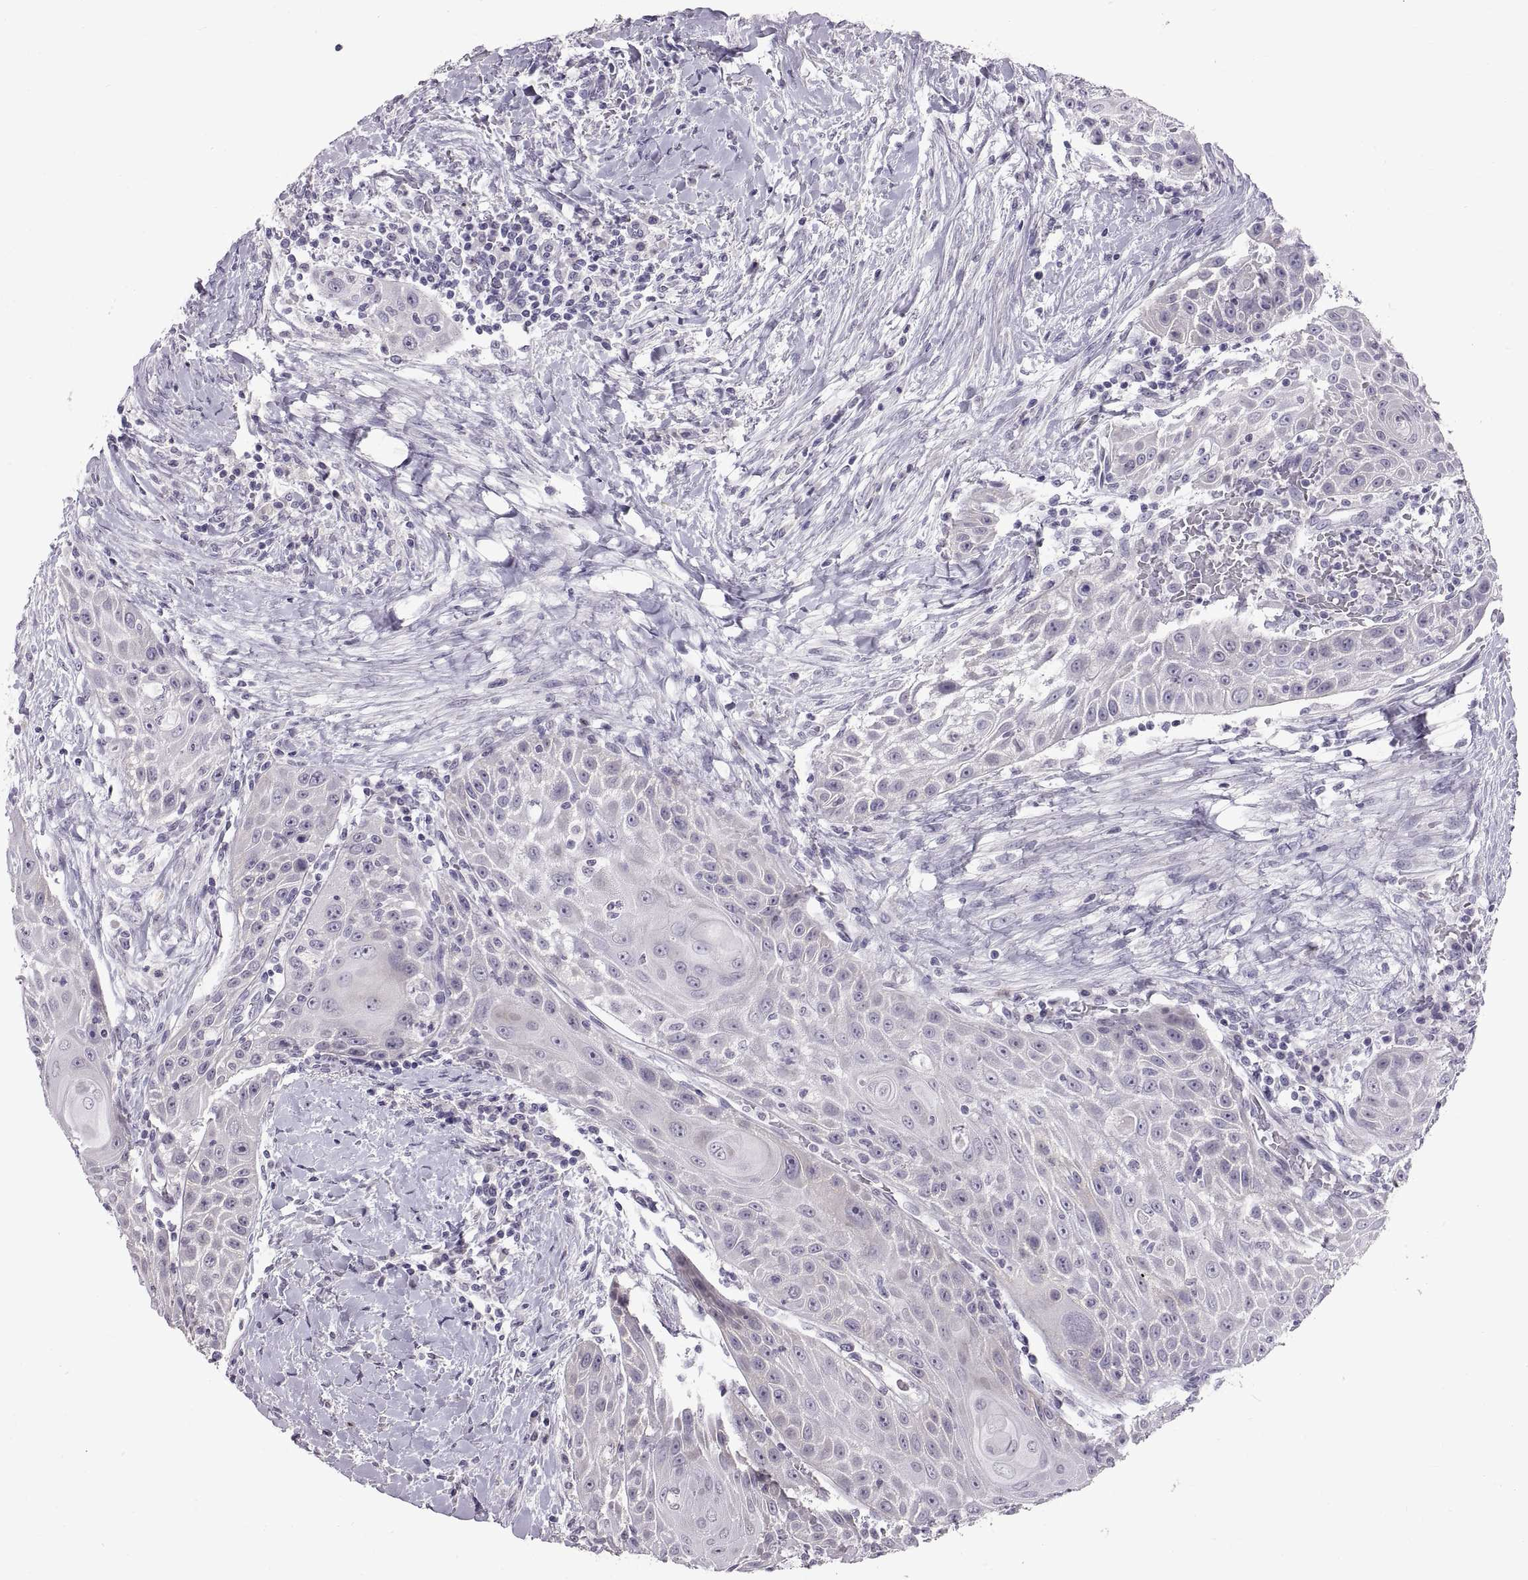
{"staining": {"intensity": "negative", "quantity": "none", "location": "none"}, "tissue": "head and neck cancer", "cell_type": "Tumor cells", "image_type": "cancer", "snomed": [{"axis": "morphology", "description": "Squamous cell carcinoma, NOS"}, {"axis": "topography", "description": "Head-Neck"}], "caption": "Immunohistochemistry image of neoplastic tissue: human squamous cell carcinoma (head and neck) stained with DAB reveals no significant protein staining in tumor cells.", "gene": "SPACDR", "patient": {"sex": "male", "age": 69}}